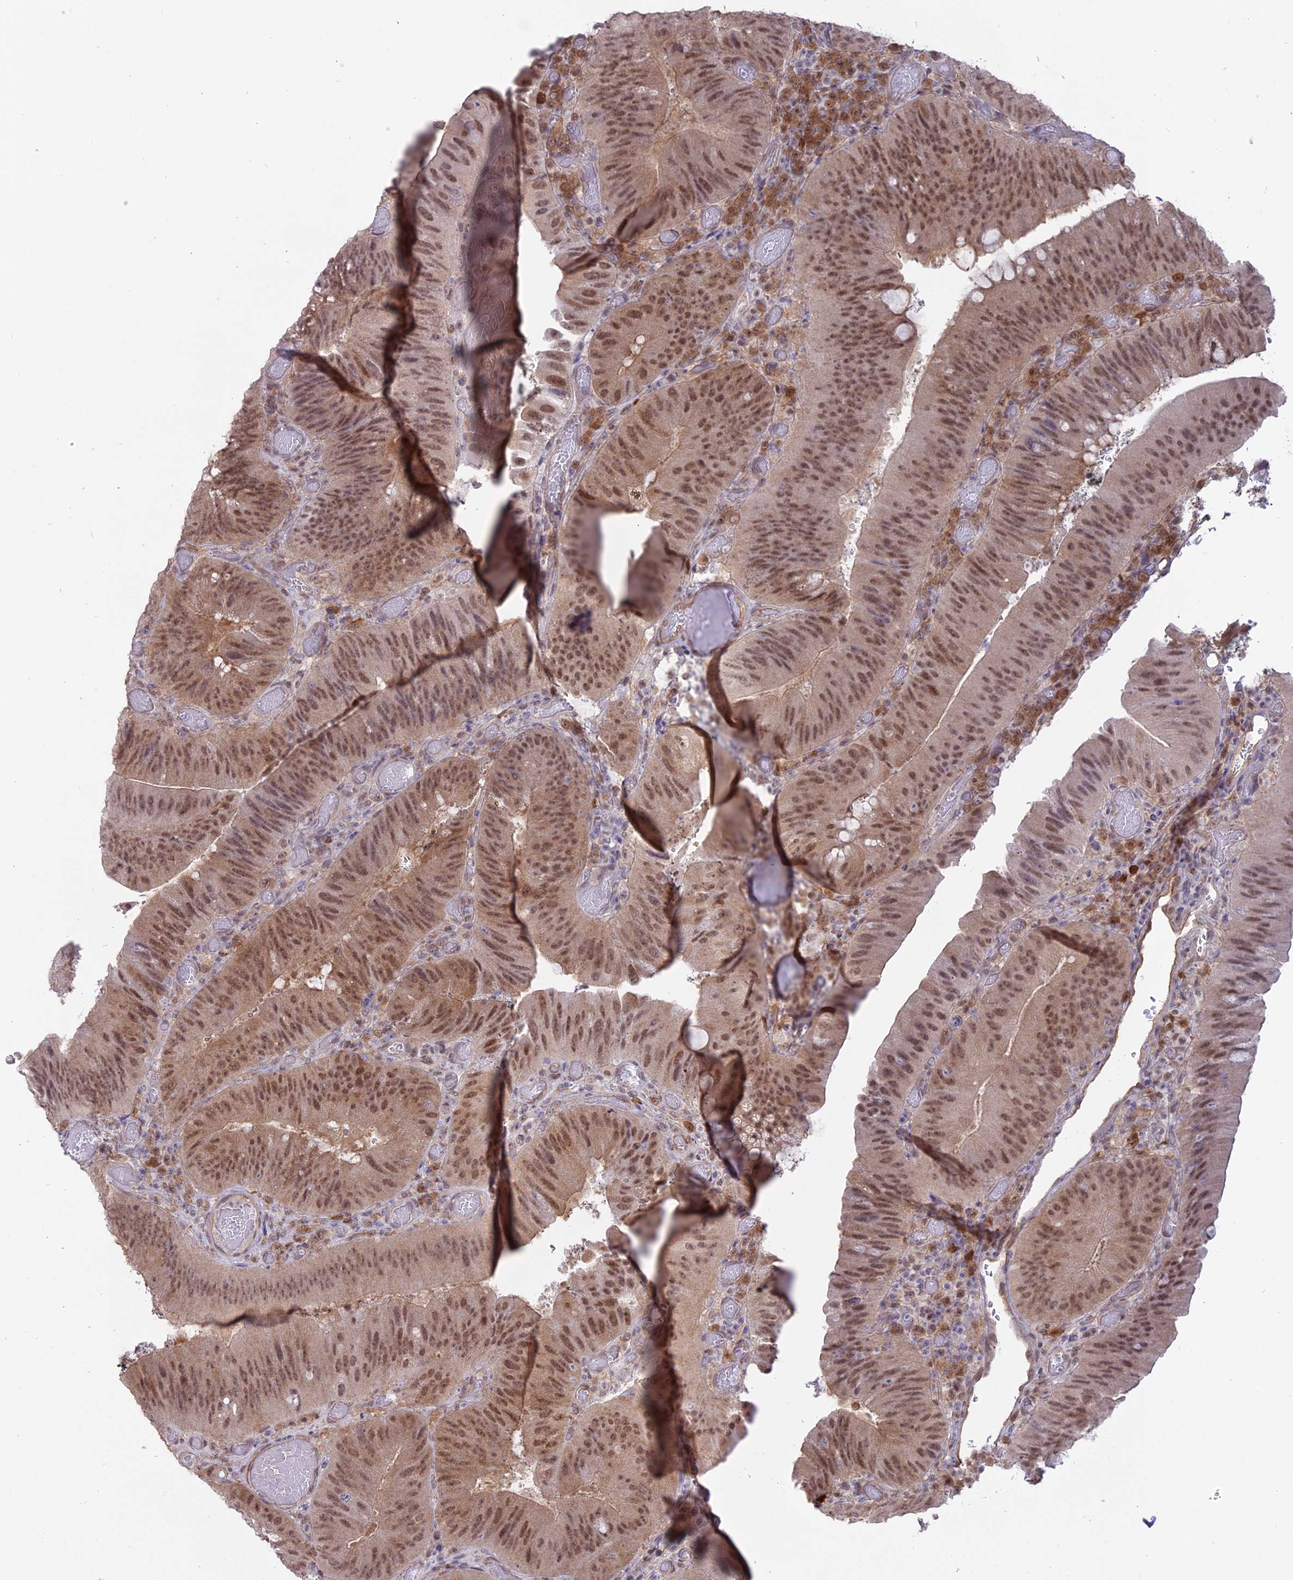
{"staining": {"intensity": "moderate", "quantity": ">75%", "location": "cytoplasmic/membranous,nuclear"}, "tissue": "colorectal cancer", "cell_type": "Tumor cells", "image_type": "cancer", "snomed": [{"axis": "morphology", "description": "Adenocarcinoma, NOS"}, {"axis": "topography", "description": "Colon"}], "caption": "Immunohistochemical staining of human colorectal adenocarcinoma shows medium levels of moderate cytoplasmic/membranous and nuclear protein staining in about >75% of tumor cells.", "gene": "BLNK", "patient": {"sex": "female", "age": 43}}